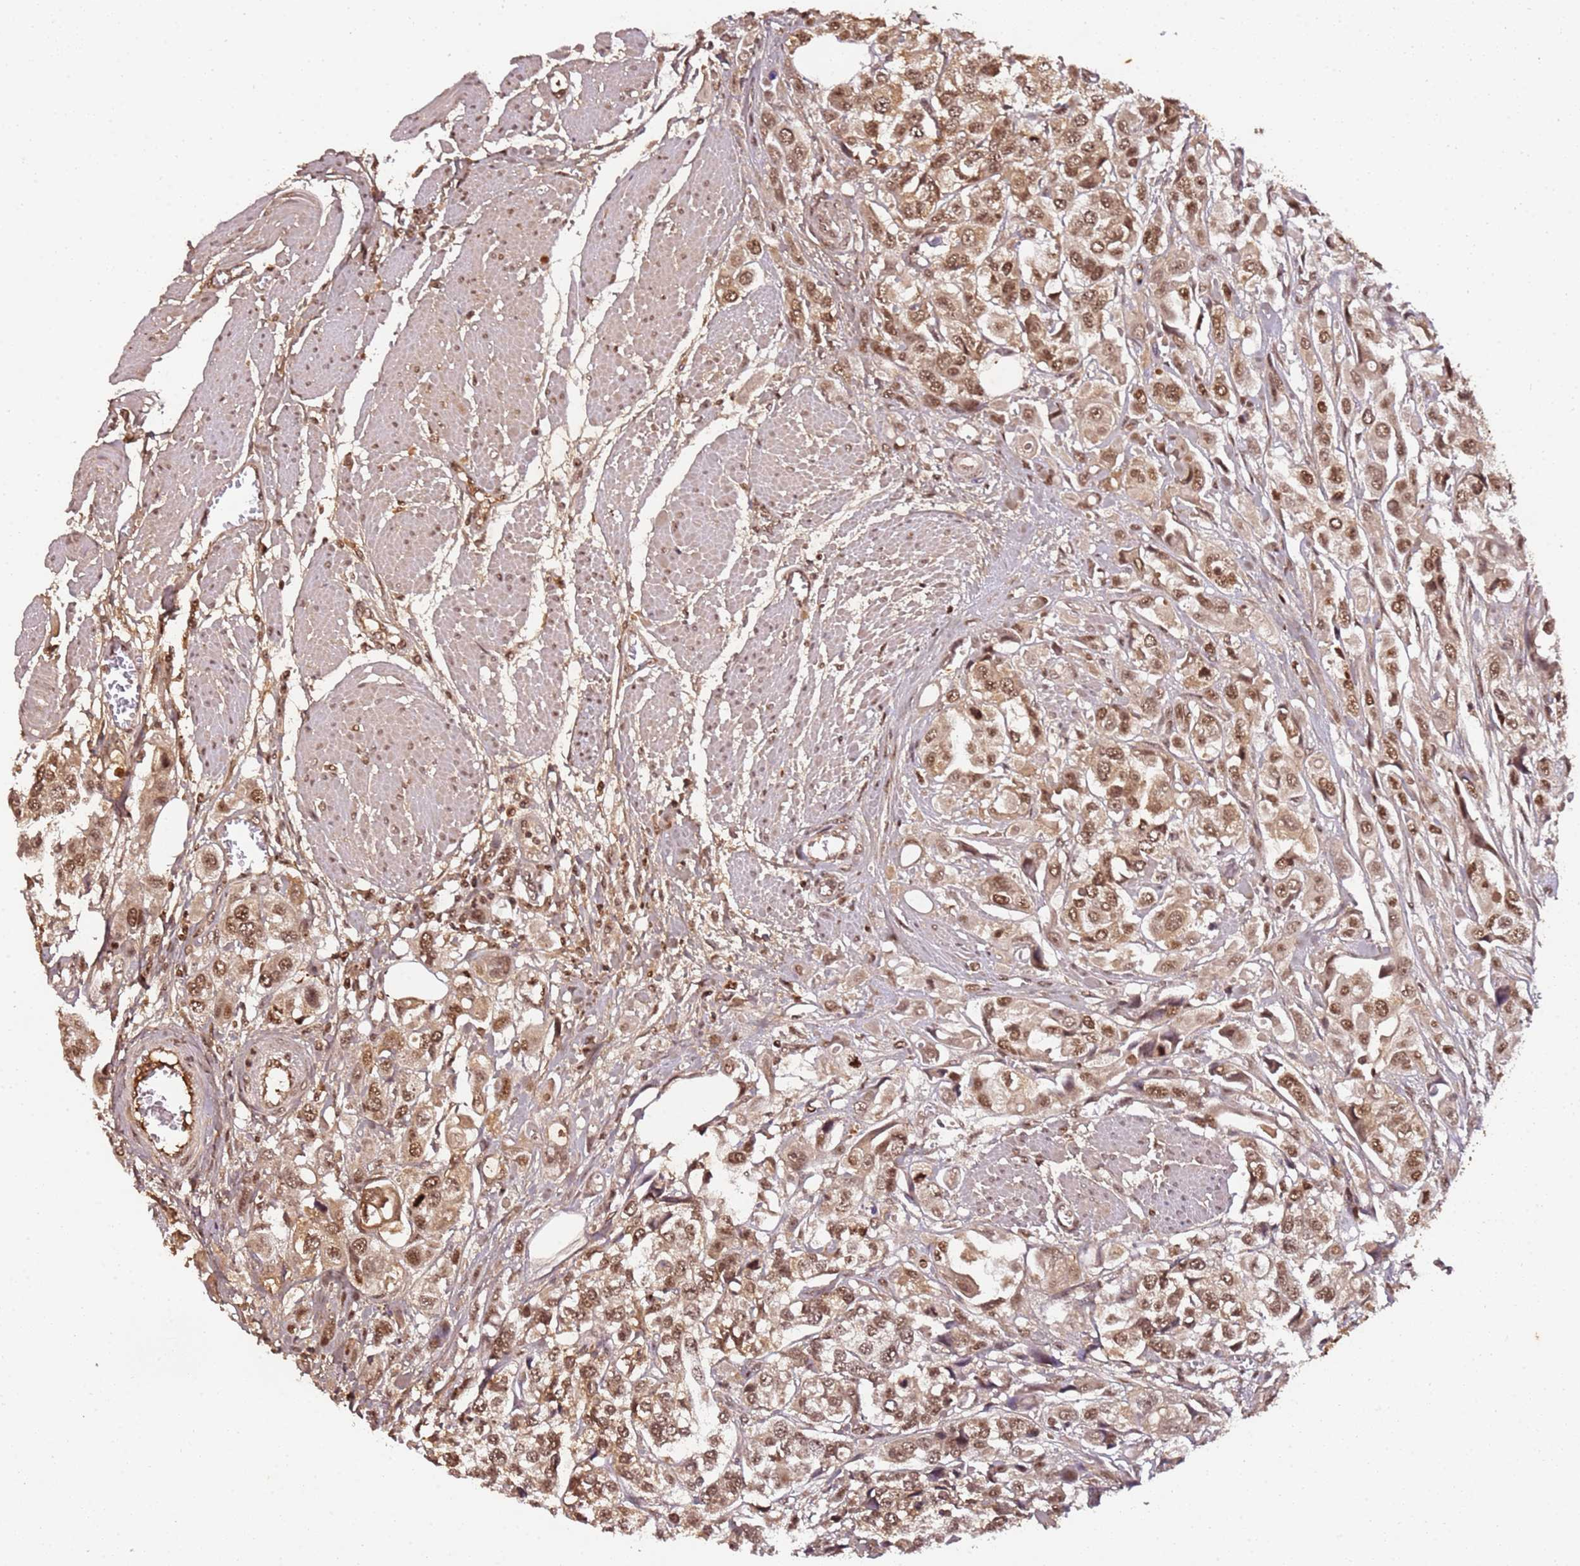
{"staining": {"intensity": "moderate", "quantity": ">75%", "location": "cytoplasmic/membranous,nuclear"}, "tissue": "urothelial cancer", "cell_type": "Tumor cells", "image_type": "cancer", "snomed": [{"axis": "morphology", "description": "Urothelial carcinoma, High grade"}, {"axis": "topography", "description": "Urinary bladder"}], "caption": "Moderate cytoplasmic/membranous and nuclear staining is appreciated in approximately >75% of tumor cells in urothelial carcinoma (high-grade).", "gene": "COL1A2", "patient": {"sex": "male", "age": 67}}